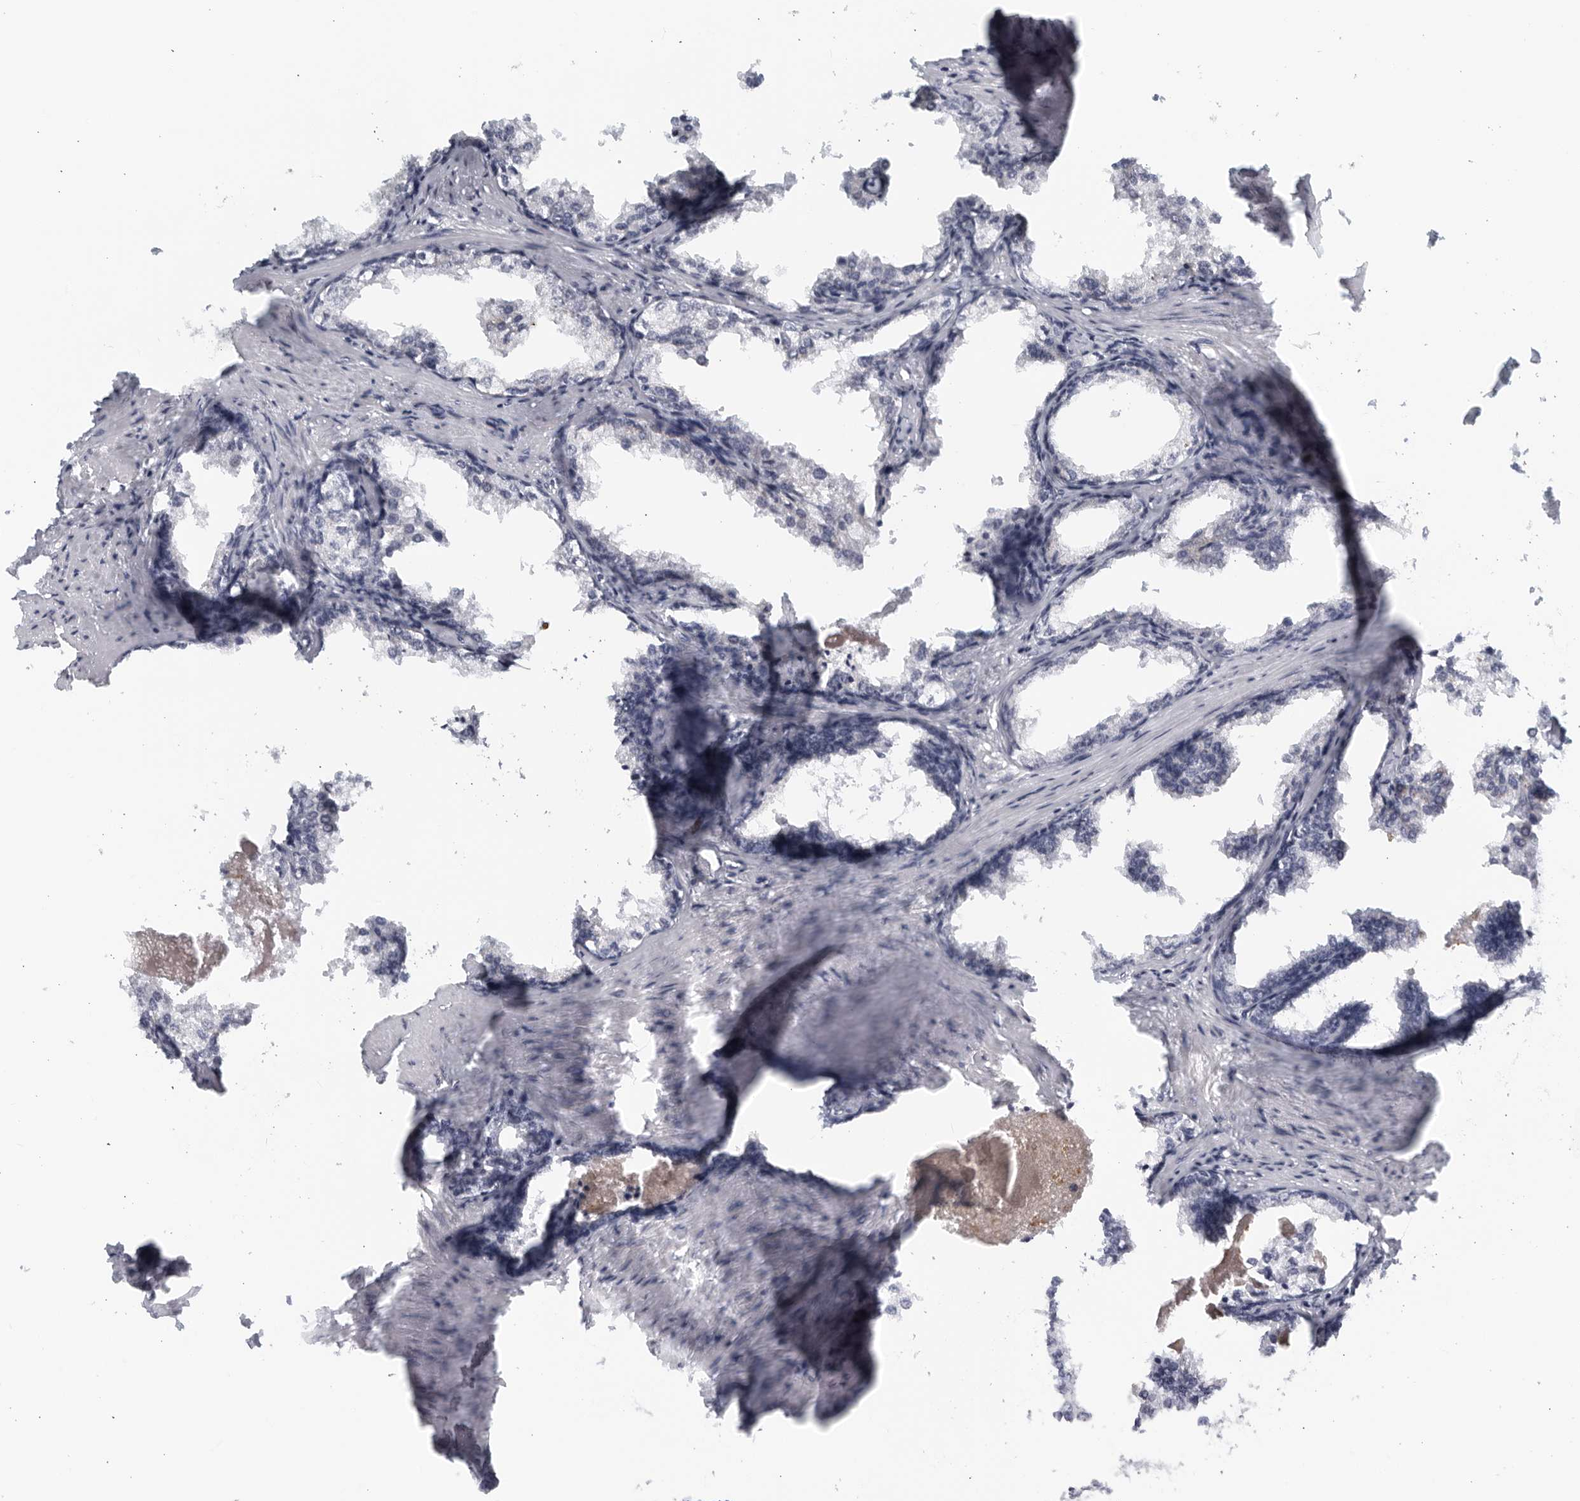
{"staining": {"intensity": "negative", "quantity": "none", "location": "none"}, "tissue": "prostate cancer", "cell_type": "Tumor cells", "image_type": "cancer", "snomed": [{"axis": "morphology", "description": "Adenocarcinoma, High grade"}, {"axis": "topography", "description": "Prostate"}], "caption": "Immunohistochemical staining of human prostate adenocarcinoma (high-grade) displays no significant positivity in tumor cells.", "gene": "KLK7", "patient": {"sex": "male", "age": 58}}